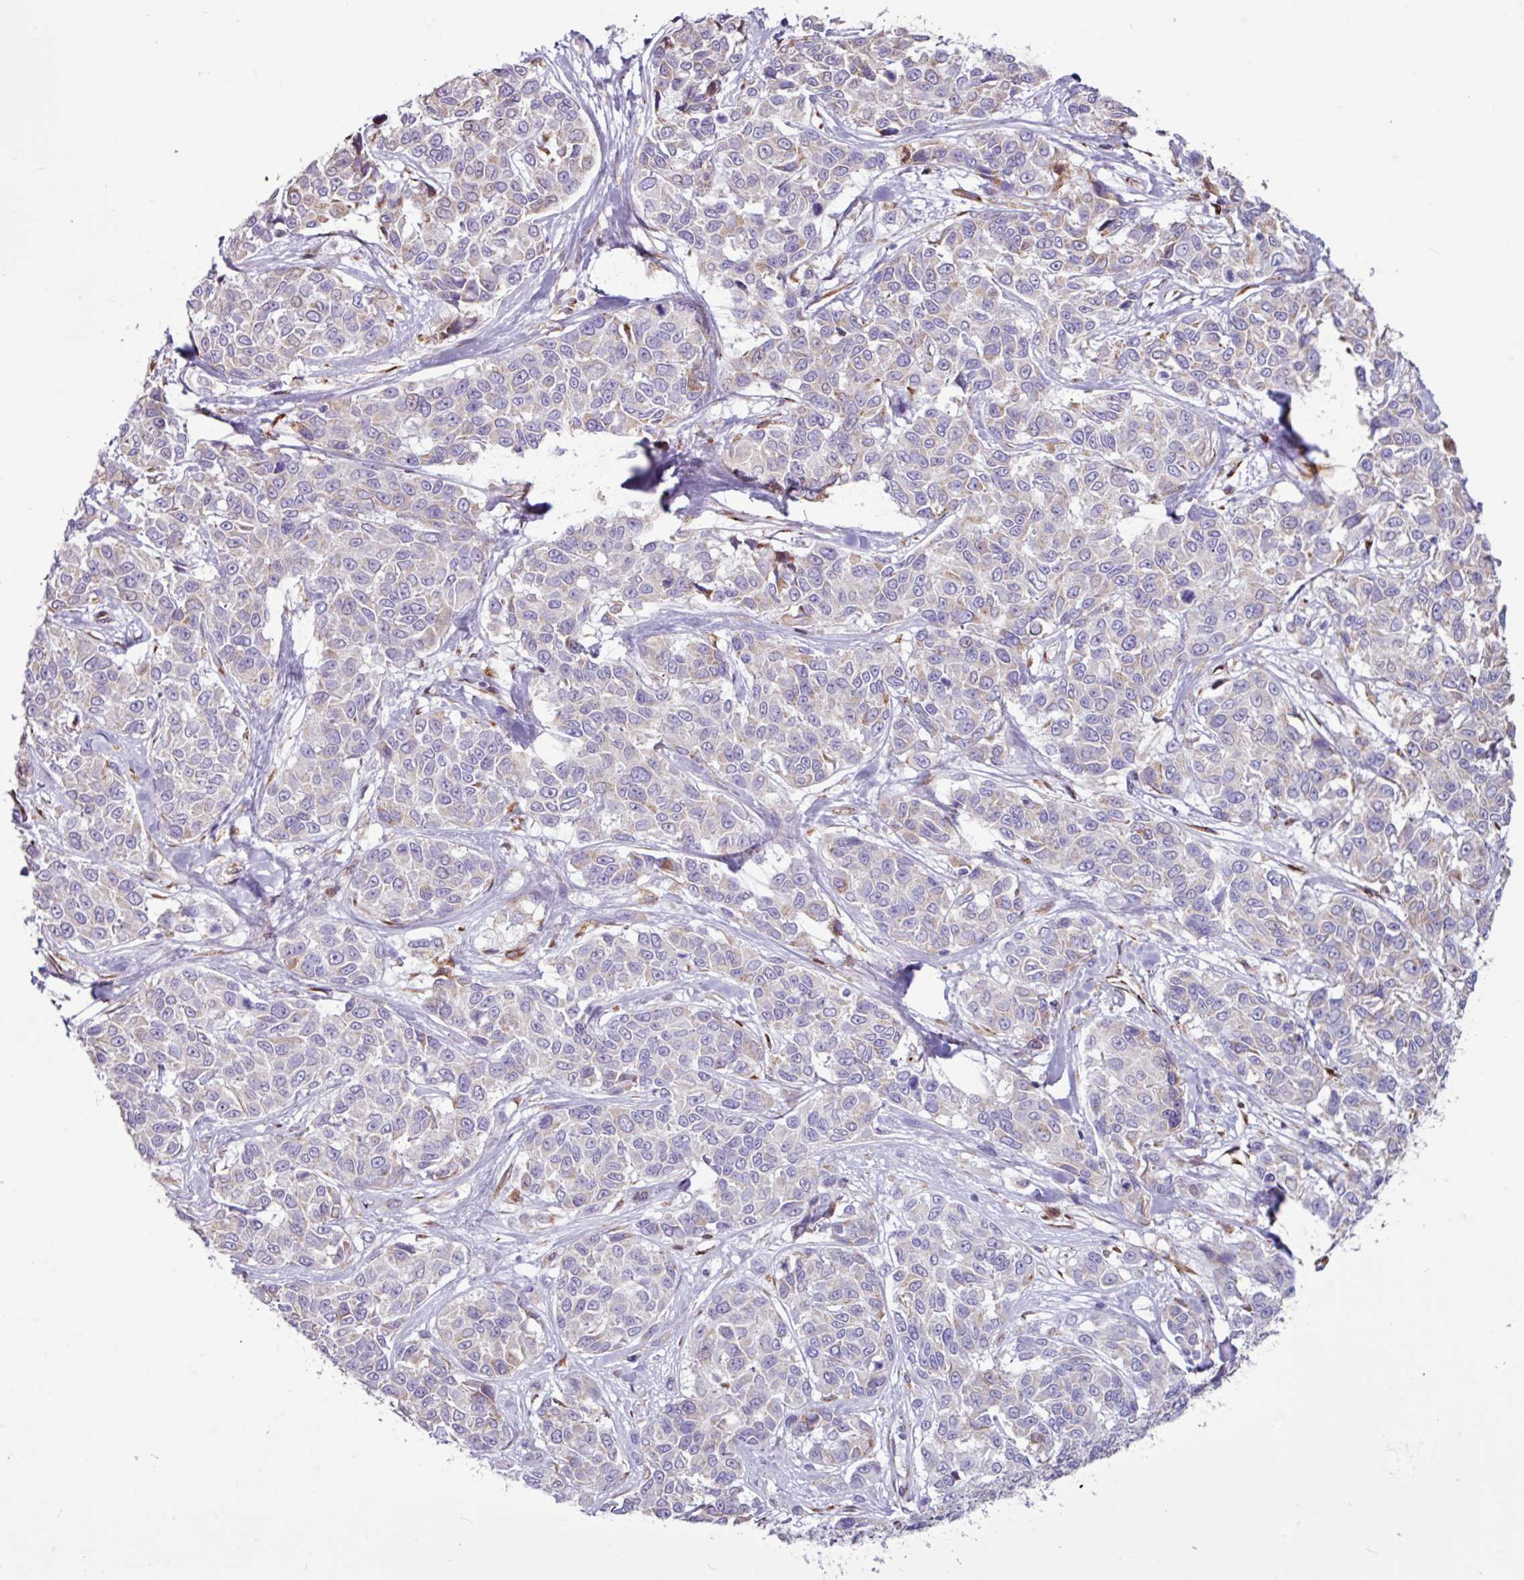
{"staining": {"intensity": "negative", "quantity": "none", "location": "none"}, "tissue": "melanoma", "cell_type": "Tumor cells", "image_type": "cancer", "snomed": [{"axis": "morphology", "description": "Malignant melanoma, NOS"}, {"axis": "topography", "description": "Skin"}], "caption": "IHC micrograph of neoplastic tissue: human malignant melanoma stained with DAB displays no significant protein positivity in tumor cells. (Immunohistochemistry (ihc), brightfield microscopy, high magnification).", "gene": "PPP1R35", "patient": {"sex": "female", "age": 66}}